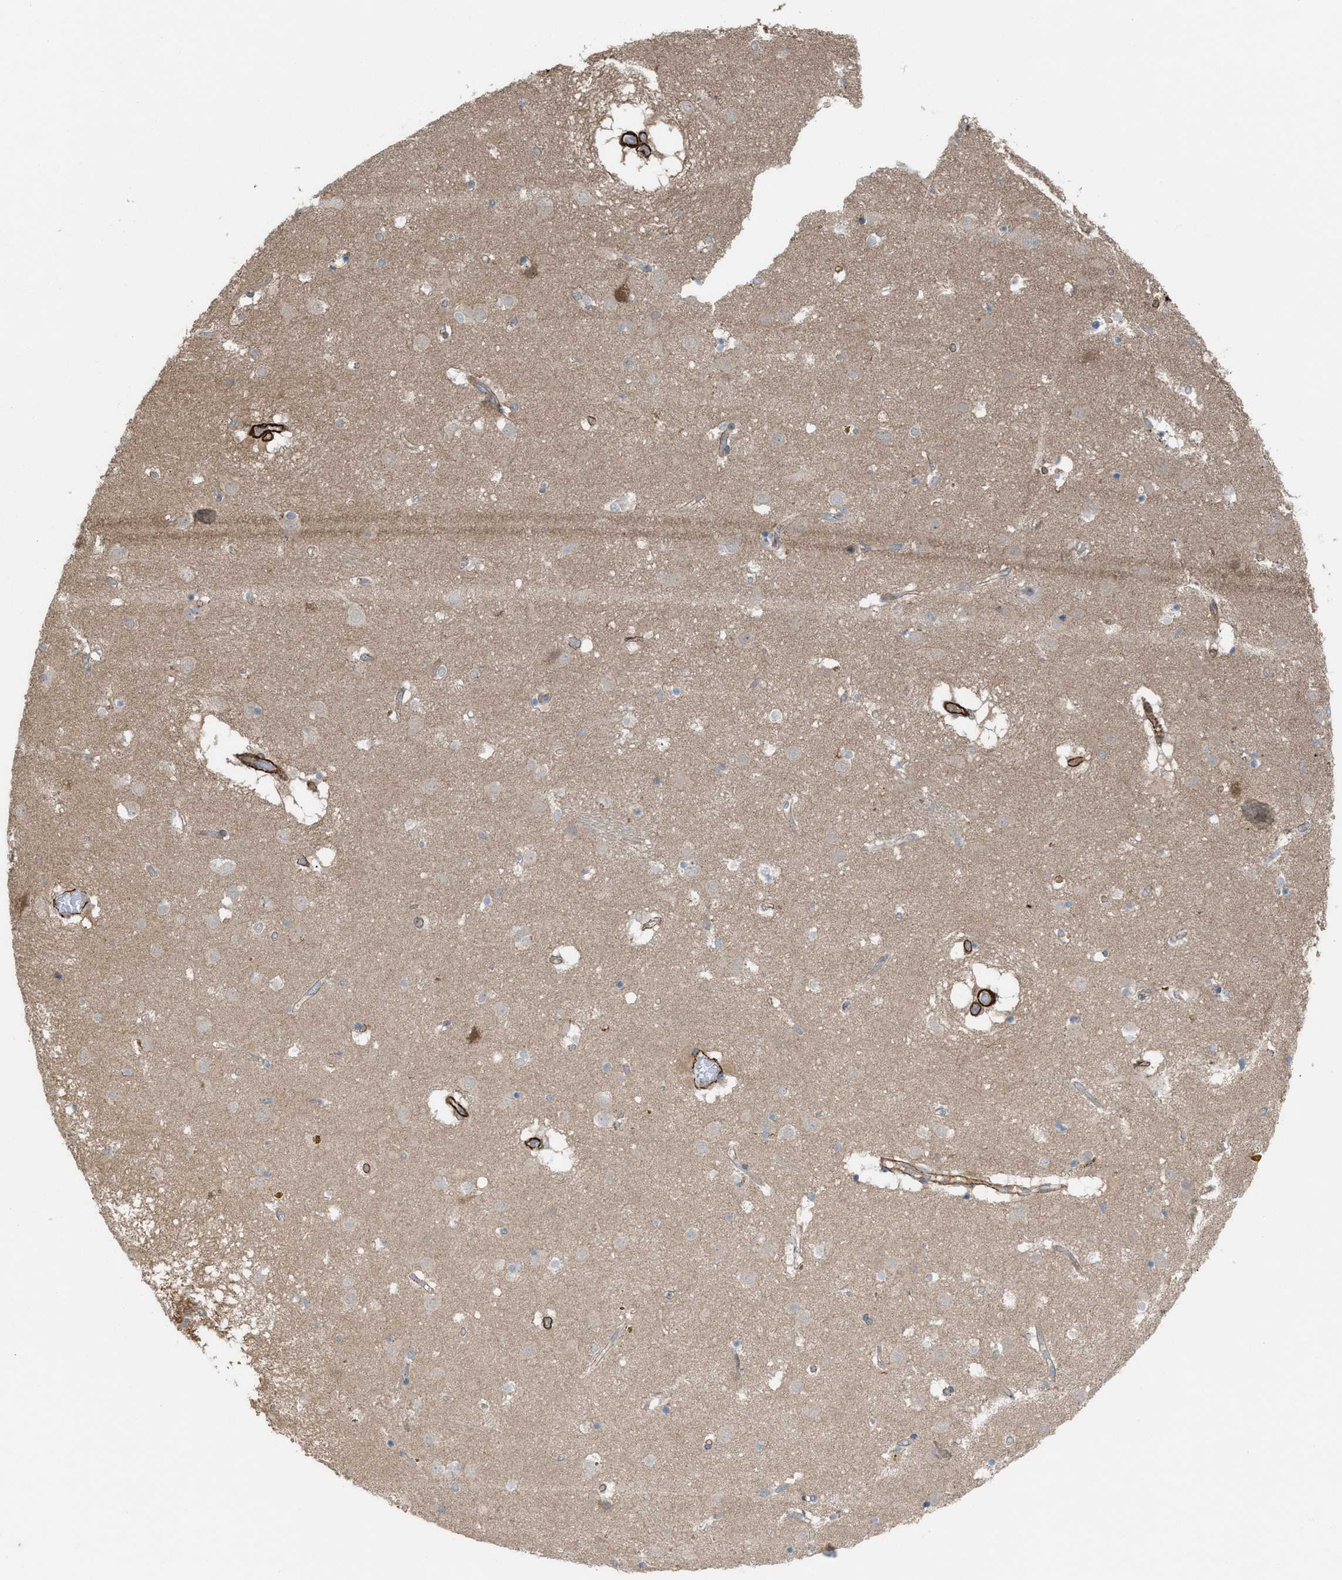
{"staining": {"intensity": "negative", "quantity": "none", "location": "none"}, "tissue": "caudate", "cell_type": "Glial cells", "image_type": "normal", "snomed": [{"axis": "morphology", "description": "Normal tissue, NOS"}, {"axis": "topography", "description": "Lateral ventricle wall"}], "caption": "Histopathology image shows no protein staining in glial cells of benign caudate.", "gene": "NQO2", "patient": {"sex": "male", "age": 70}}